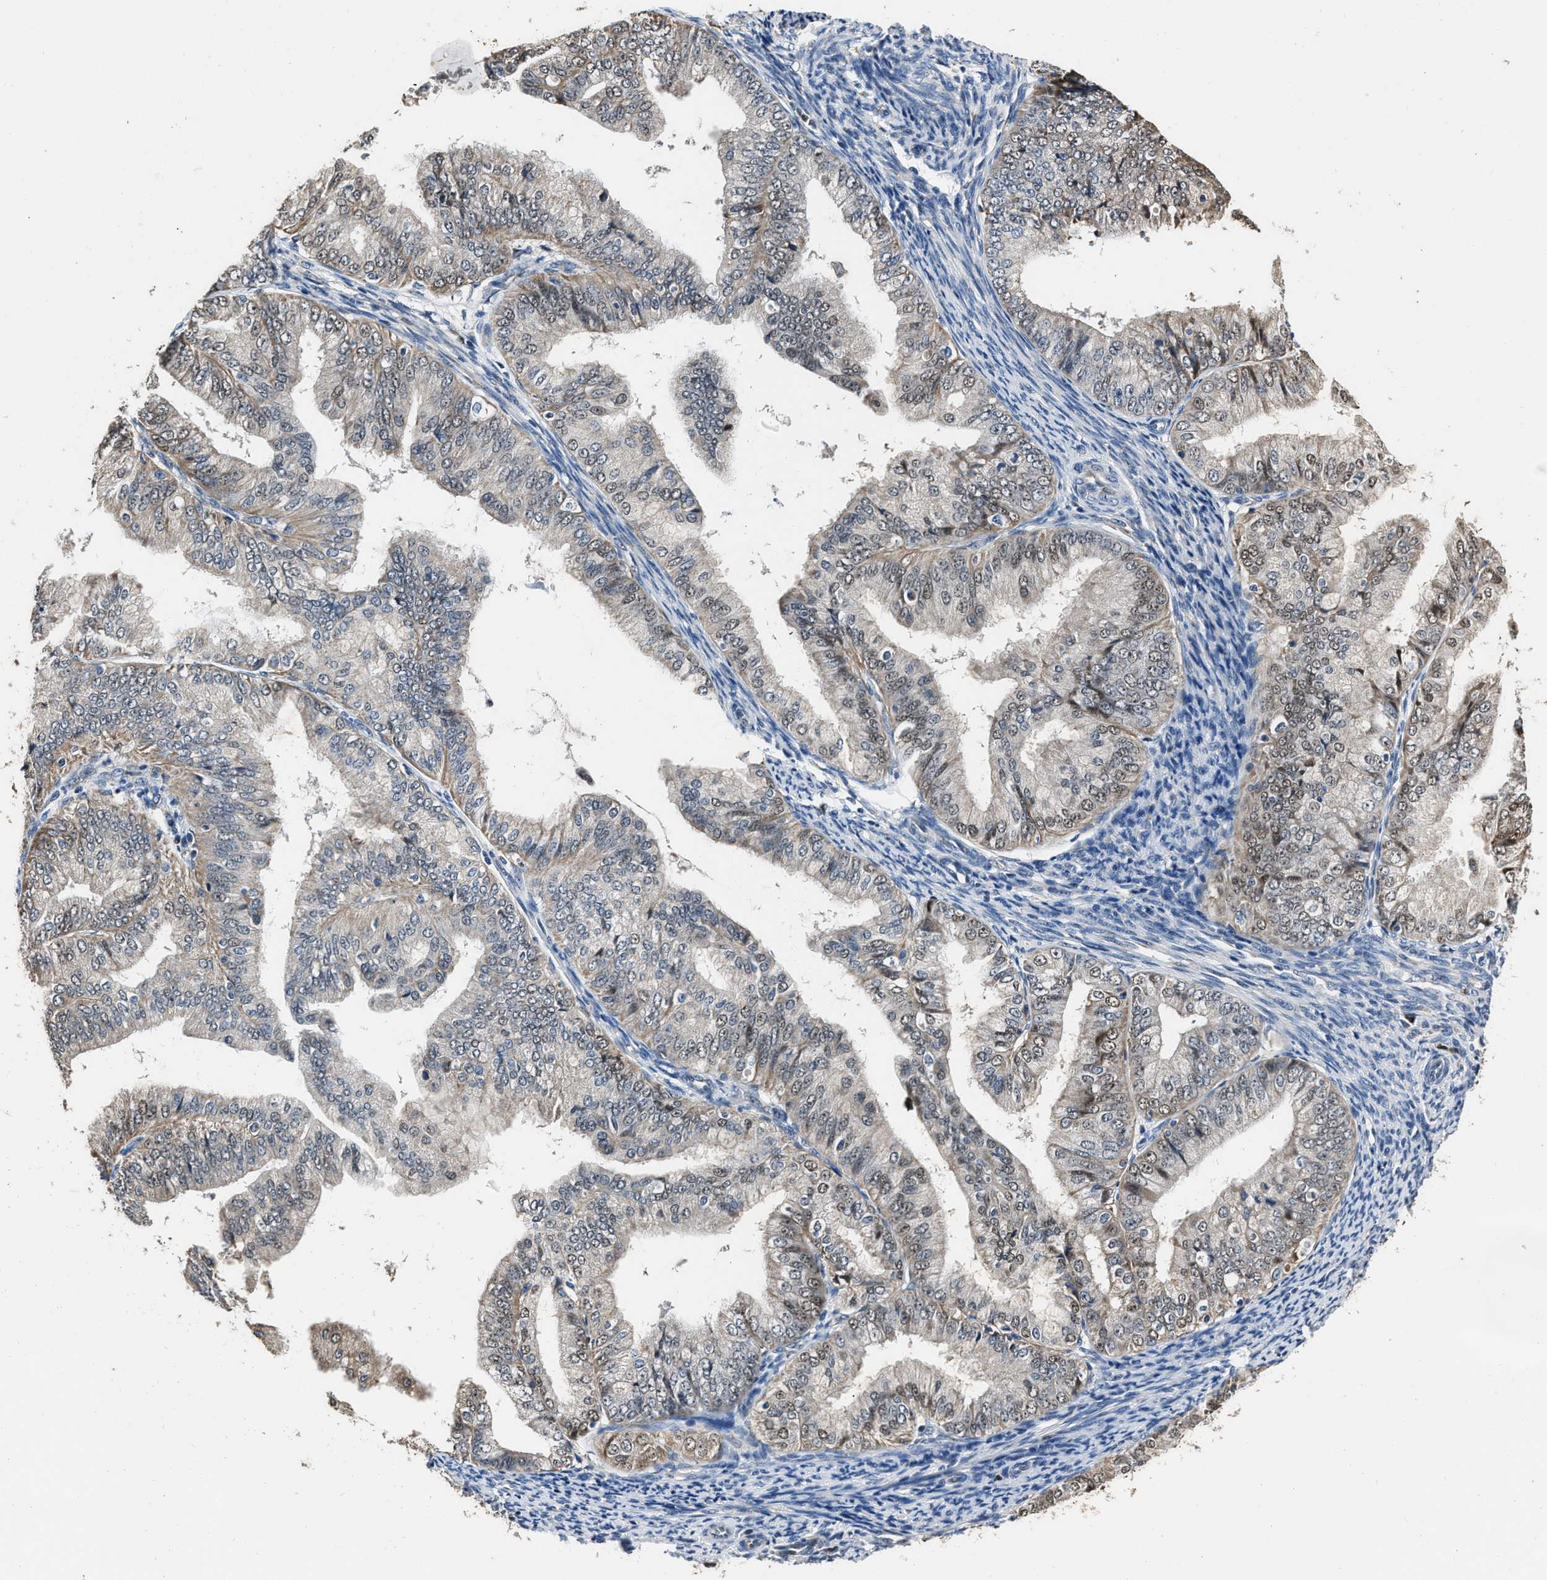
{"staining": {"intensity": "moderate", "quantity": "25%-75%", "location": "nuclear"}, "tissue": "endometrial cancer", "cell_type": "Tumor cells", "image_type": "cancer", "snomed": [{"axis": "morphology", "description": "Adenocarcinoma, NOS"}, {"axis": "topography", "description": "Endometrium"}], "caption": "Approximately 25%-75% of tumor cells in endometrial adenocarcinoma exhibit moderate nuclear protein staining as visualized by brown immunohistochemical staining.", "gene": "NSUN5", "patient": {"sex": "female", "age": 63}}